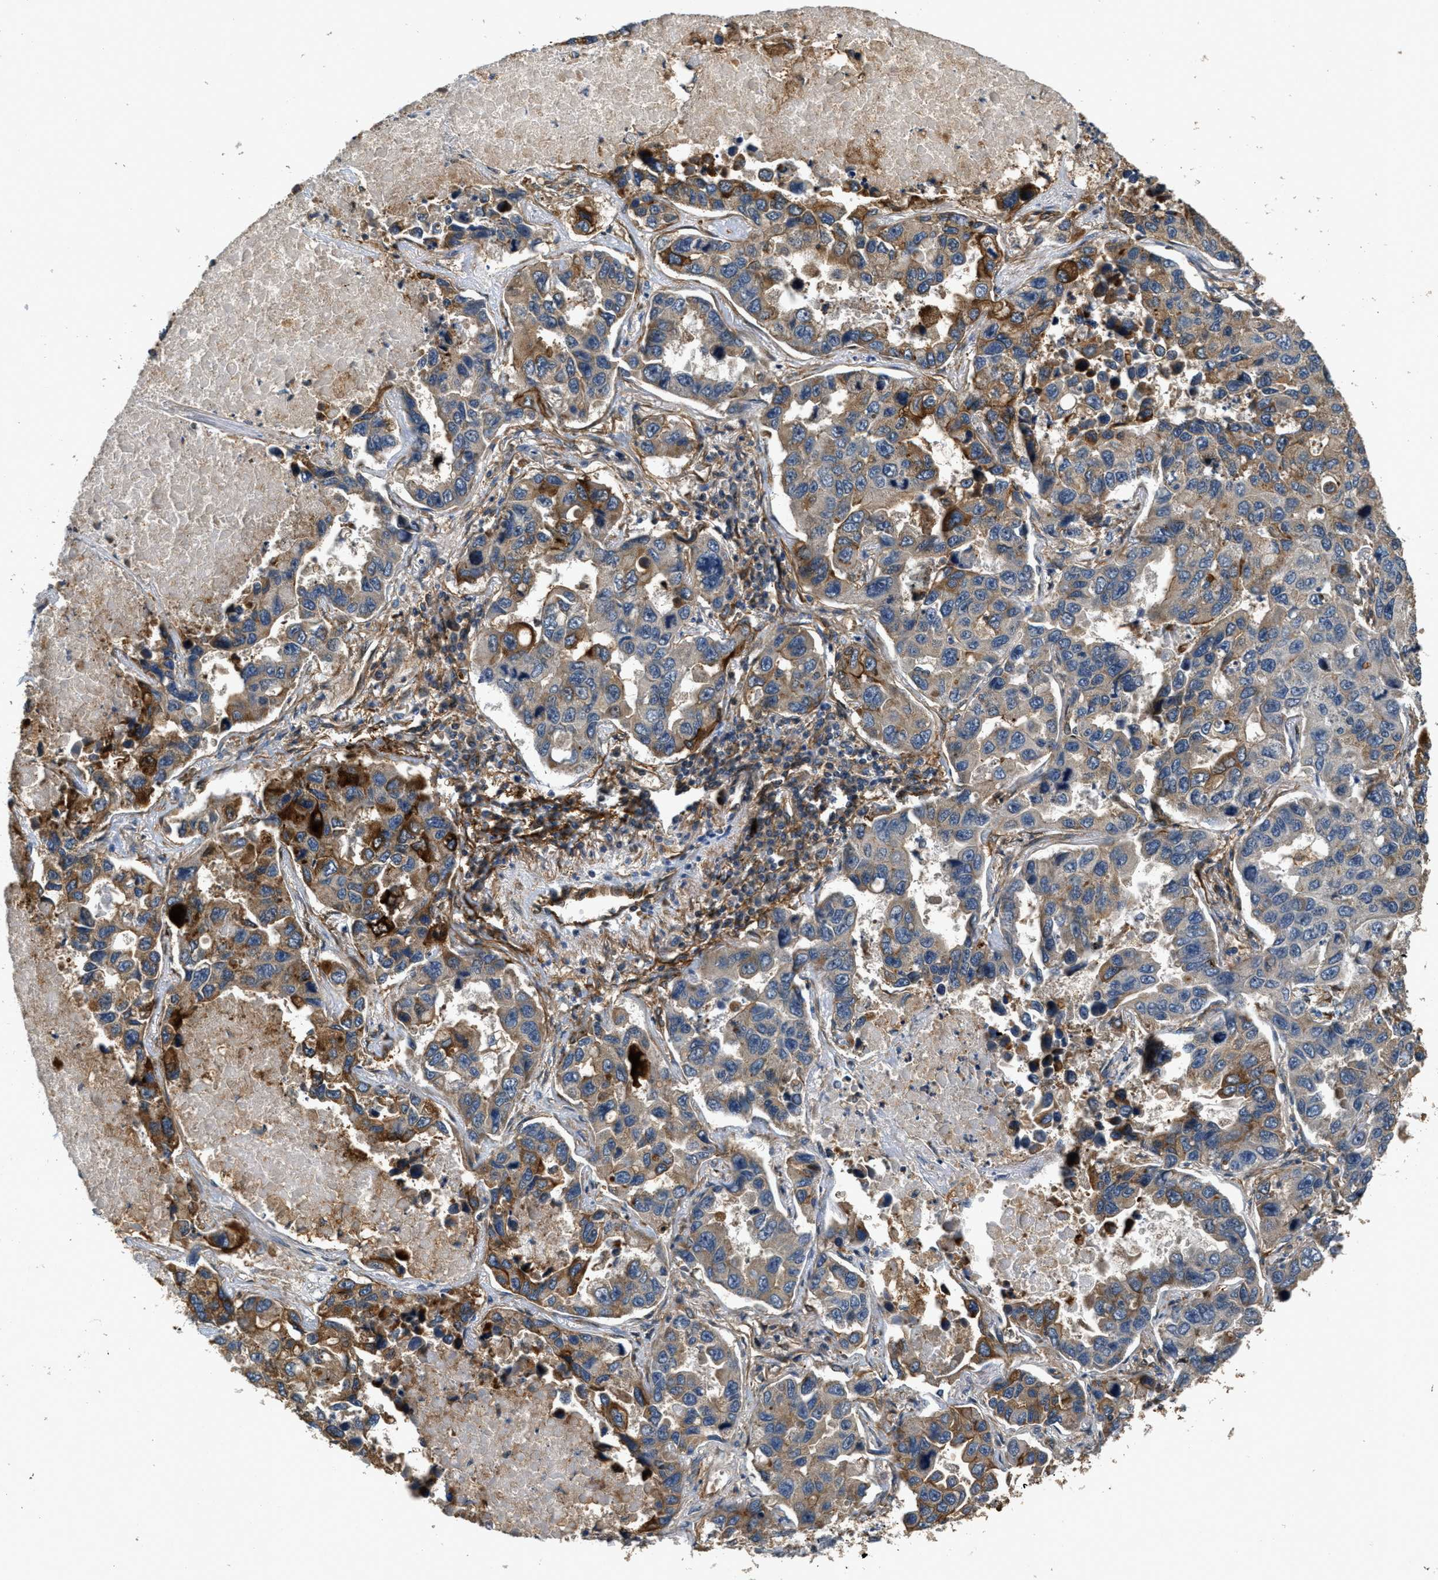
{"staining": {"intensity": "moderate", "quantity": "25%-75%", "location": "cytoplasmic/membranous"}, "tissue": "lung cancer", "cell_type": "Tumor cells", "image_type": "cancer", "snomed": [{"axis": "morphology", "description": "Adenocarcinoma, NOS"}, {"axis": "topography", "description": "Lung"}], "caption": "Protein analysis of lung adenocarcinoma tissue demonstrates moderate cytoplasmic/membranous positivity in about 25%-75% of tumor cells.", "gene": "OSMR", "patient": {"sex": "male", "age": 64}}